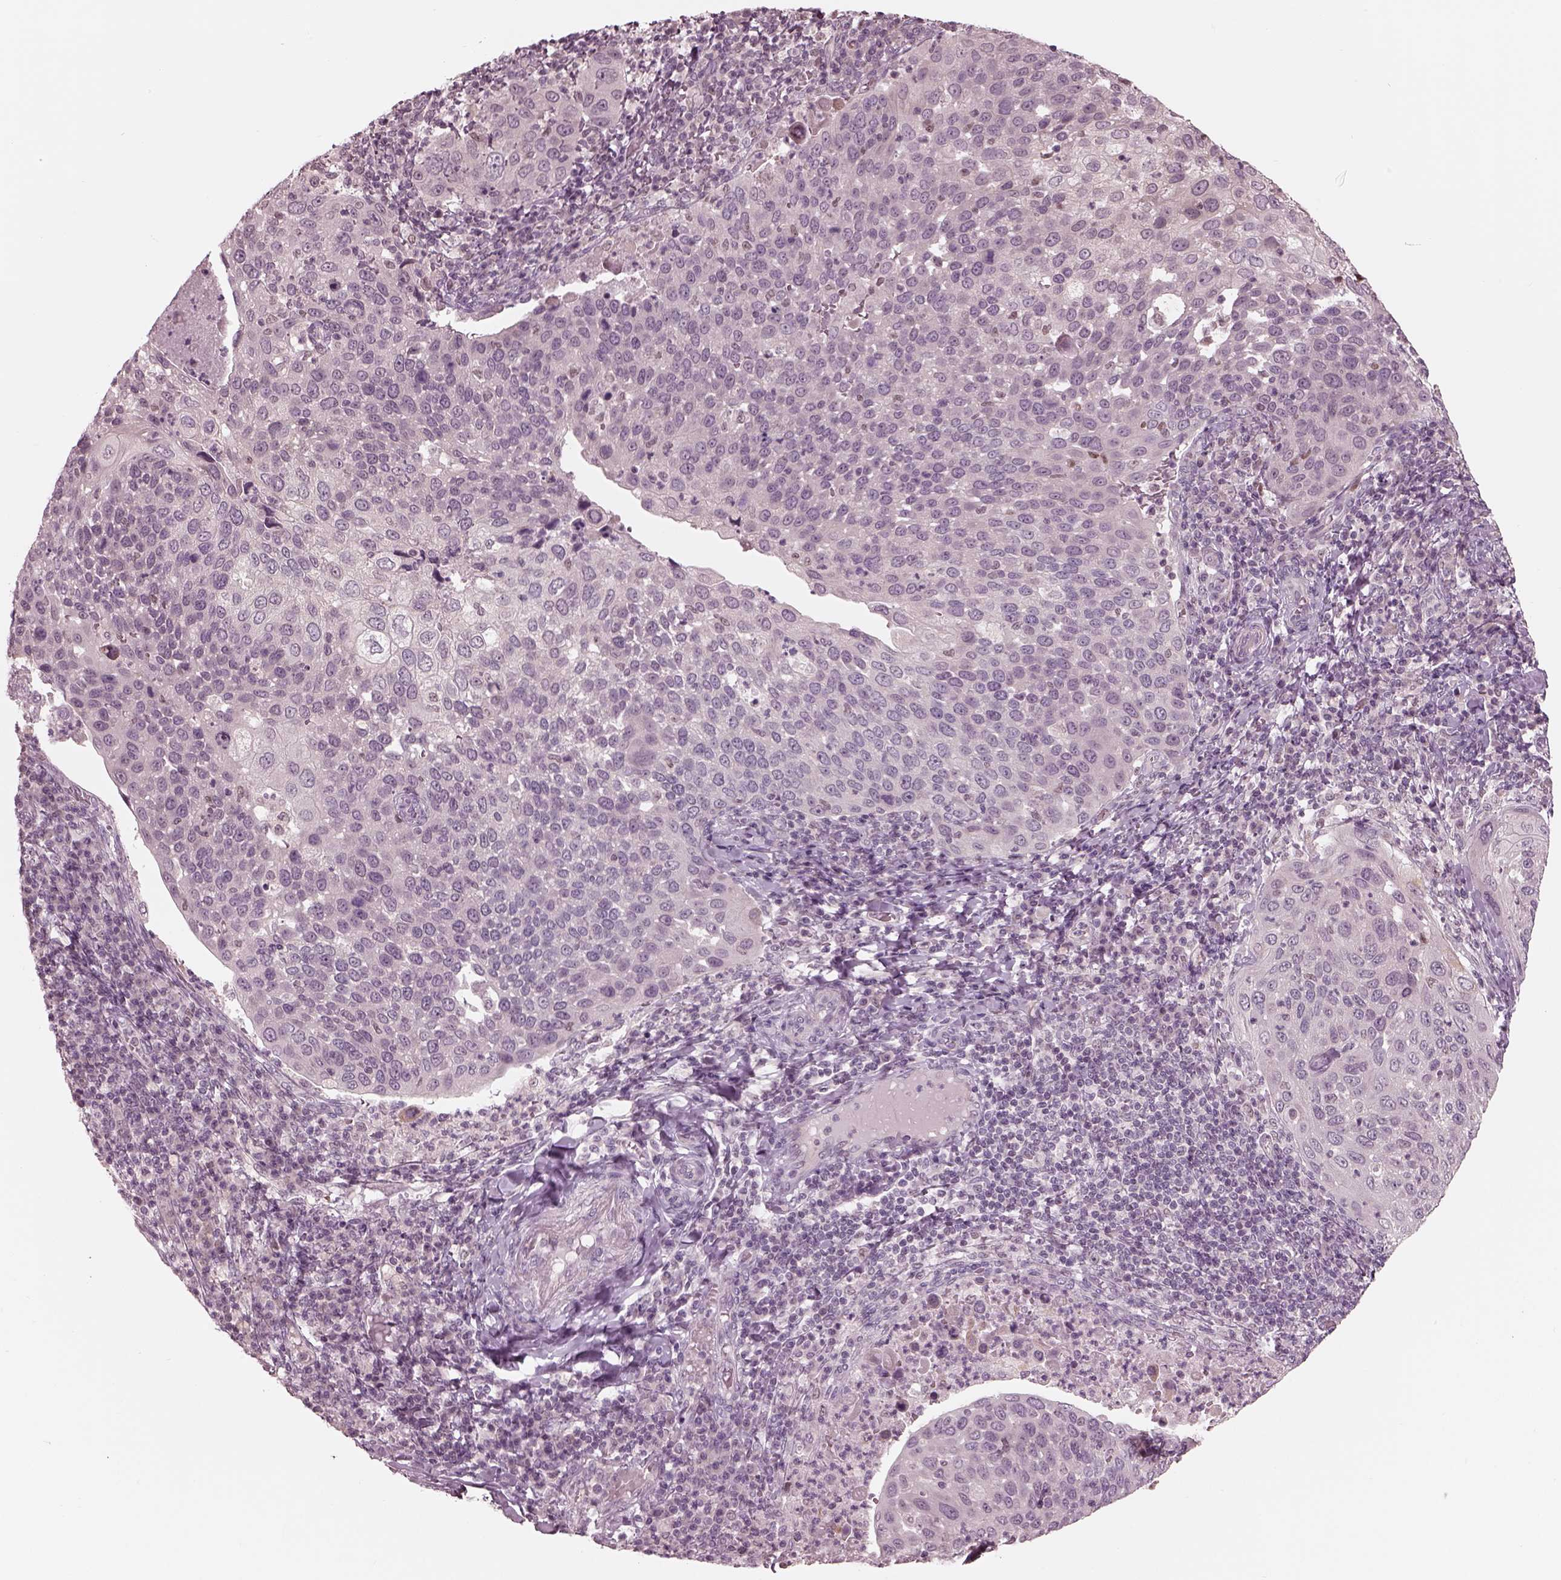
{"staining": {"intensity": "negative", "quantity": "none", "location": "none"}, "tissue": "cervical cancer", "cell_type": "Tumor cells", "image_type": "cancer", "snomed": [{"axis": "morphology", "description": "Squamous cell carcinoma, NOS"}, {"axis": "topography", "description": "Cervix"}], "caption": "Tumor cells are negative for brown protein staining in cervical cancer (squamous cell carcinoma).", "gene": "IQCG", "patient": {"sex": "female", "age": 54}}